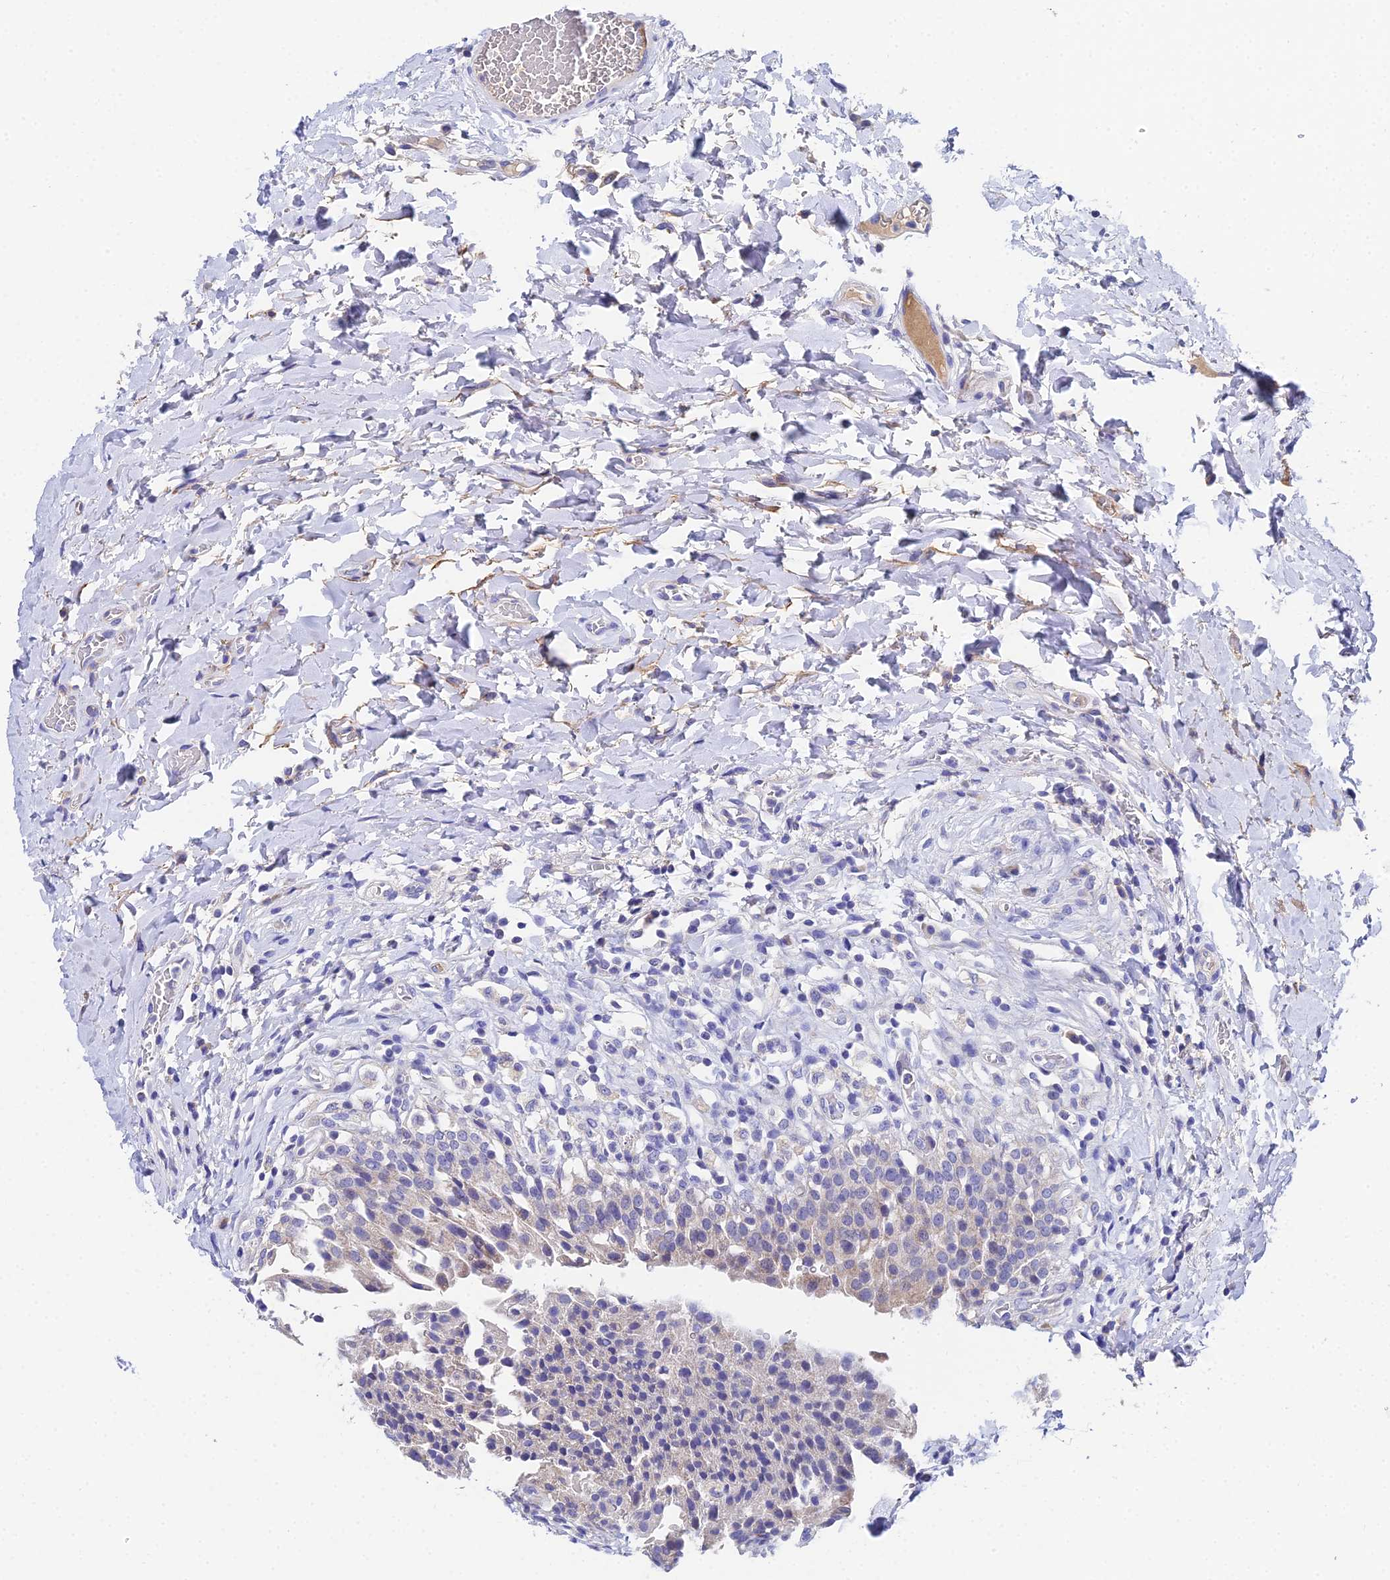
{"staining": {"intensity": "negative", "quantity": "none", "location": "none"}, "tissue": "urinary bladder", "cell_type": "Urothelial cells", "image_type": "normal", "snomed": [{"axis": "morphology", "description": "Normal tissue, NOS"}, {"axis": "morphology", "description": "Inflammation, NOS"}, {"axis": "topography", "description": "Urinary bladder"}], "caption": "This is a micrograph of immunohistochemistry staining of normal urinary bladder, which shows no positivity in urothelial cells.", "gene": "UBE2L3", "patient": {"sex": "male", "age": 64}}